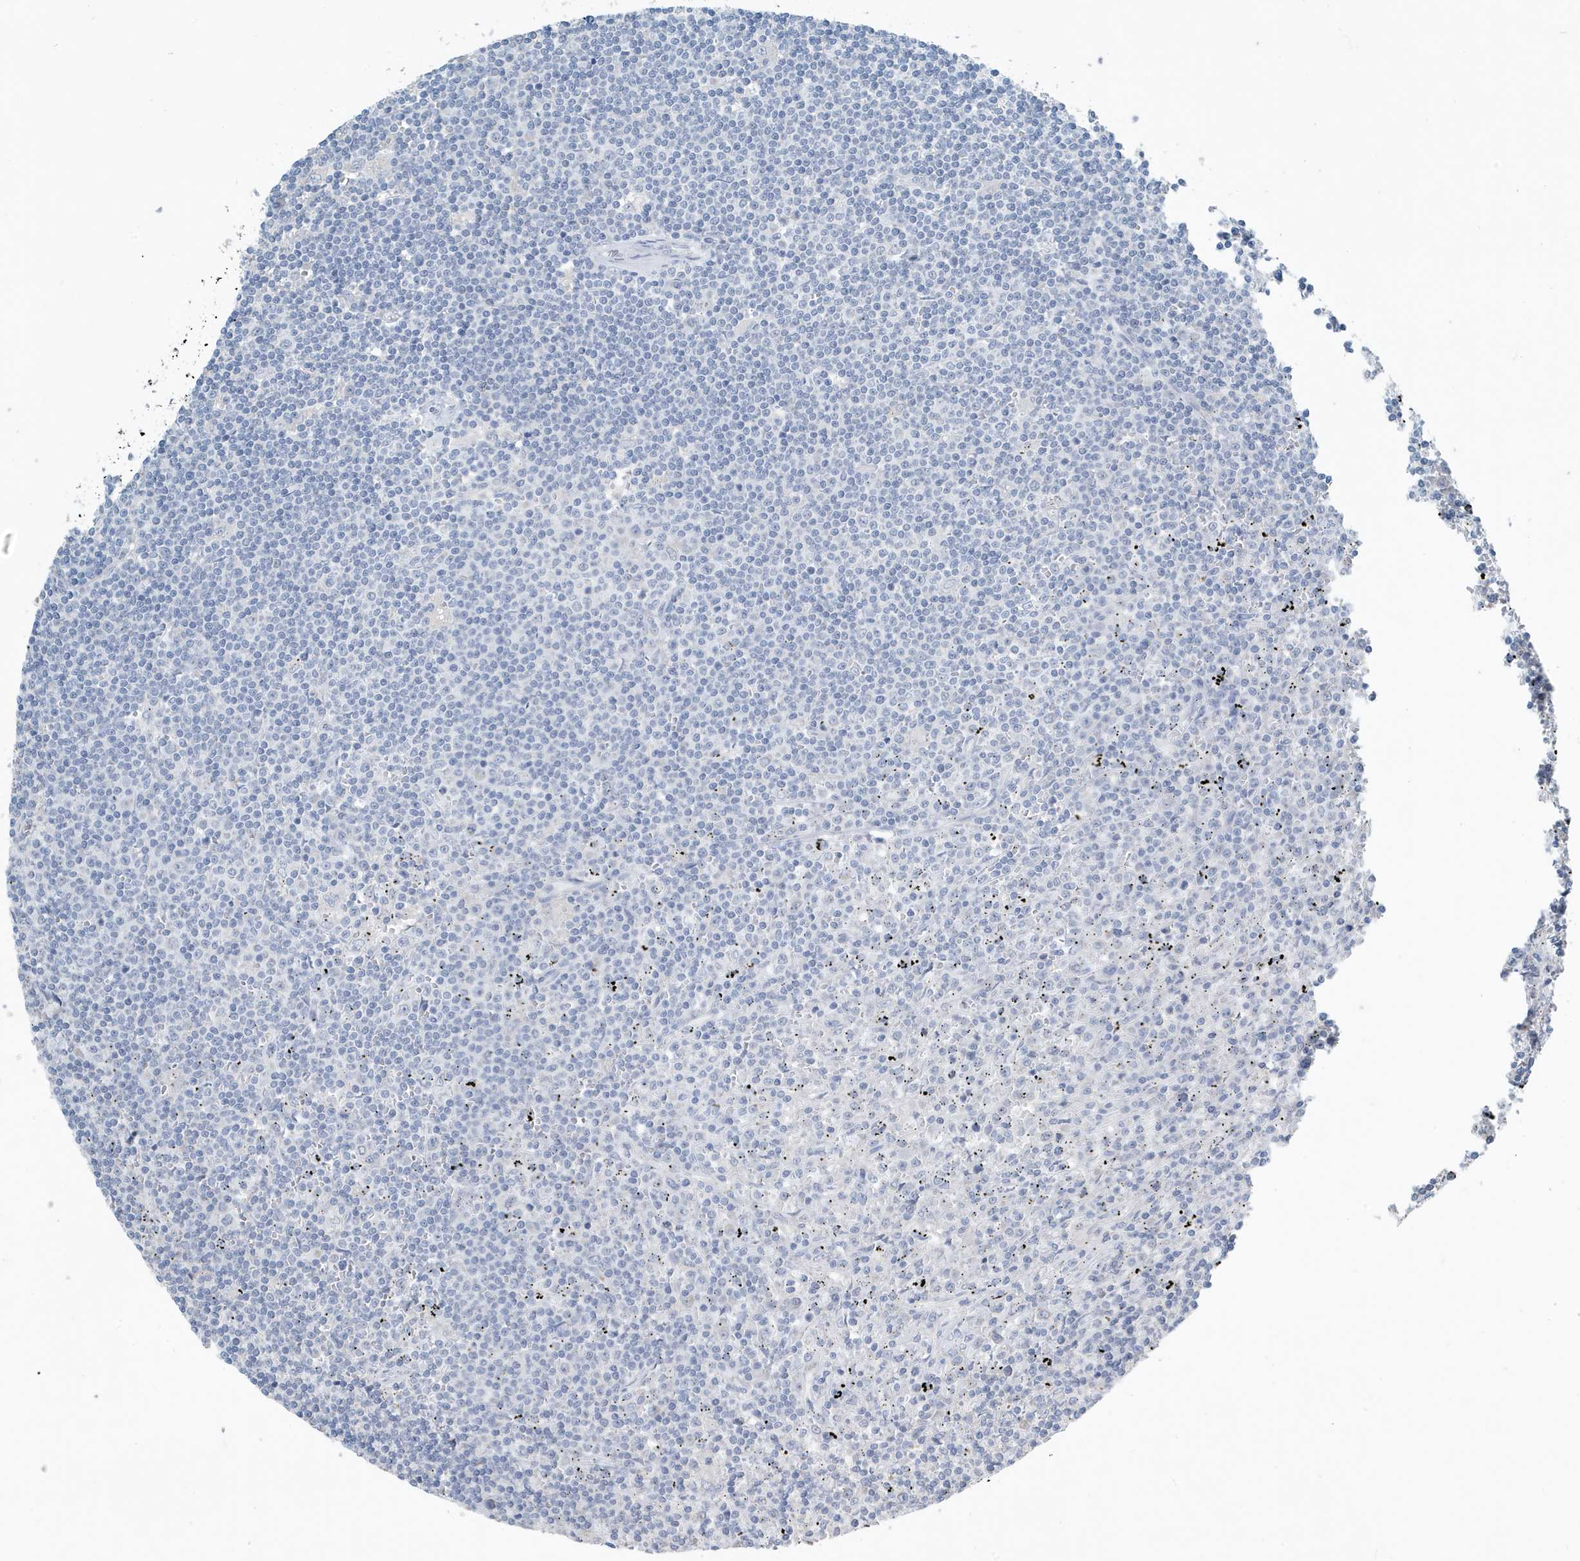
{"staining": {"intensity": "negative", "quantity": "none", "location": "none"}, "tissue": "lymphoma", "cell_type": "Tumor cells", "image_type": "cancer", "snomed": [{"axis": "morphology", "description": "Malignant lymphoma, non-Hodgkin's type, Low grade"}, {"axis": "topography", "description": "Spleen"}], "caption": "This is an immunohistochemistry histopathology image of human malignant lymphoma, non-Hodgkin's type (low-grade). There is no staining in tumor cells.", "gene": "UGT2B4", "patient": {"sex": "male", "age": 76}}